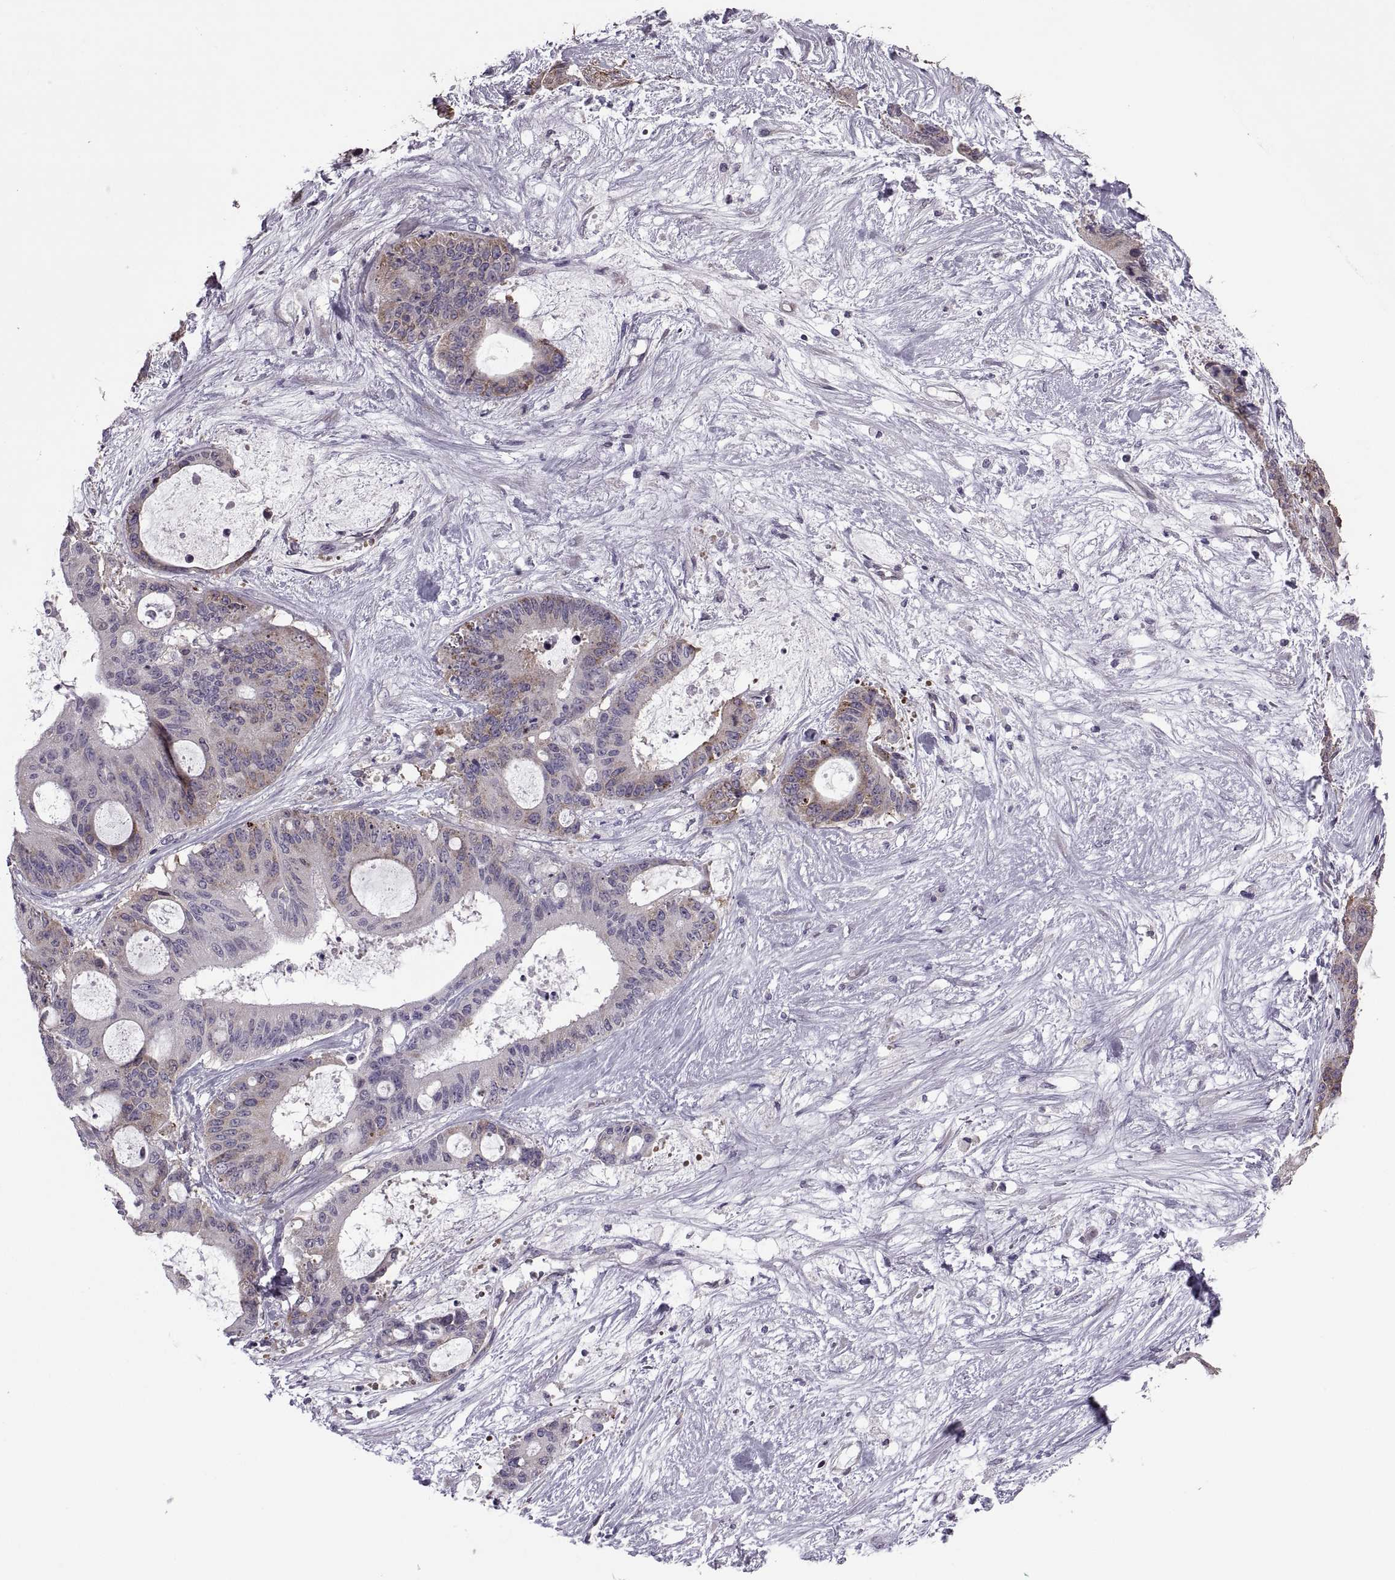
{"staining": {"intensity": "moderate", "quantity": "<25%", "location": "cytoplasmic/membranous"}, "tissue": "liver cancer", "cell_type": "Tumor cells", "image_type": "cancer", "snomed": [{"axis": "morphology", "description": "Normal tissue, NOS"}, {"axis": "morphology", "description": "Cholangiocarcinoma"}, {"axis": "topography", "description": "Liver"}, {"axis": "topography", "description": "Peripheral nerve tissue"}], "caption": "The histopathology image reveals a brown stain indicating the presence of a protein in the cytoplasmic/membranous of tumor cells in liver cholangiocarcinoma.", "gene": "PABPC1", "patient": {"sex": "female", "age": 73}}